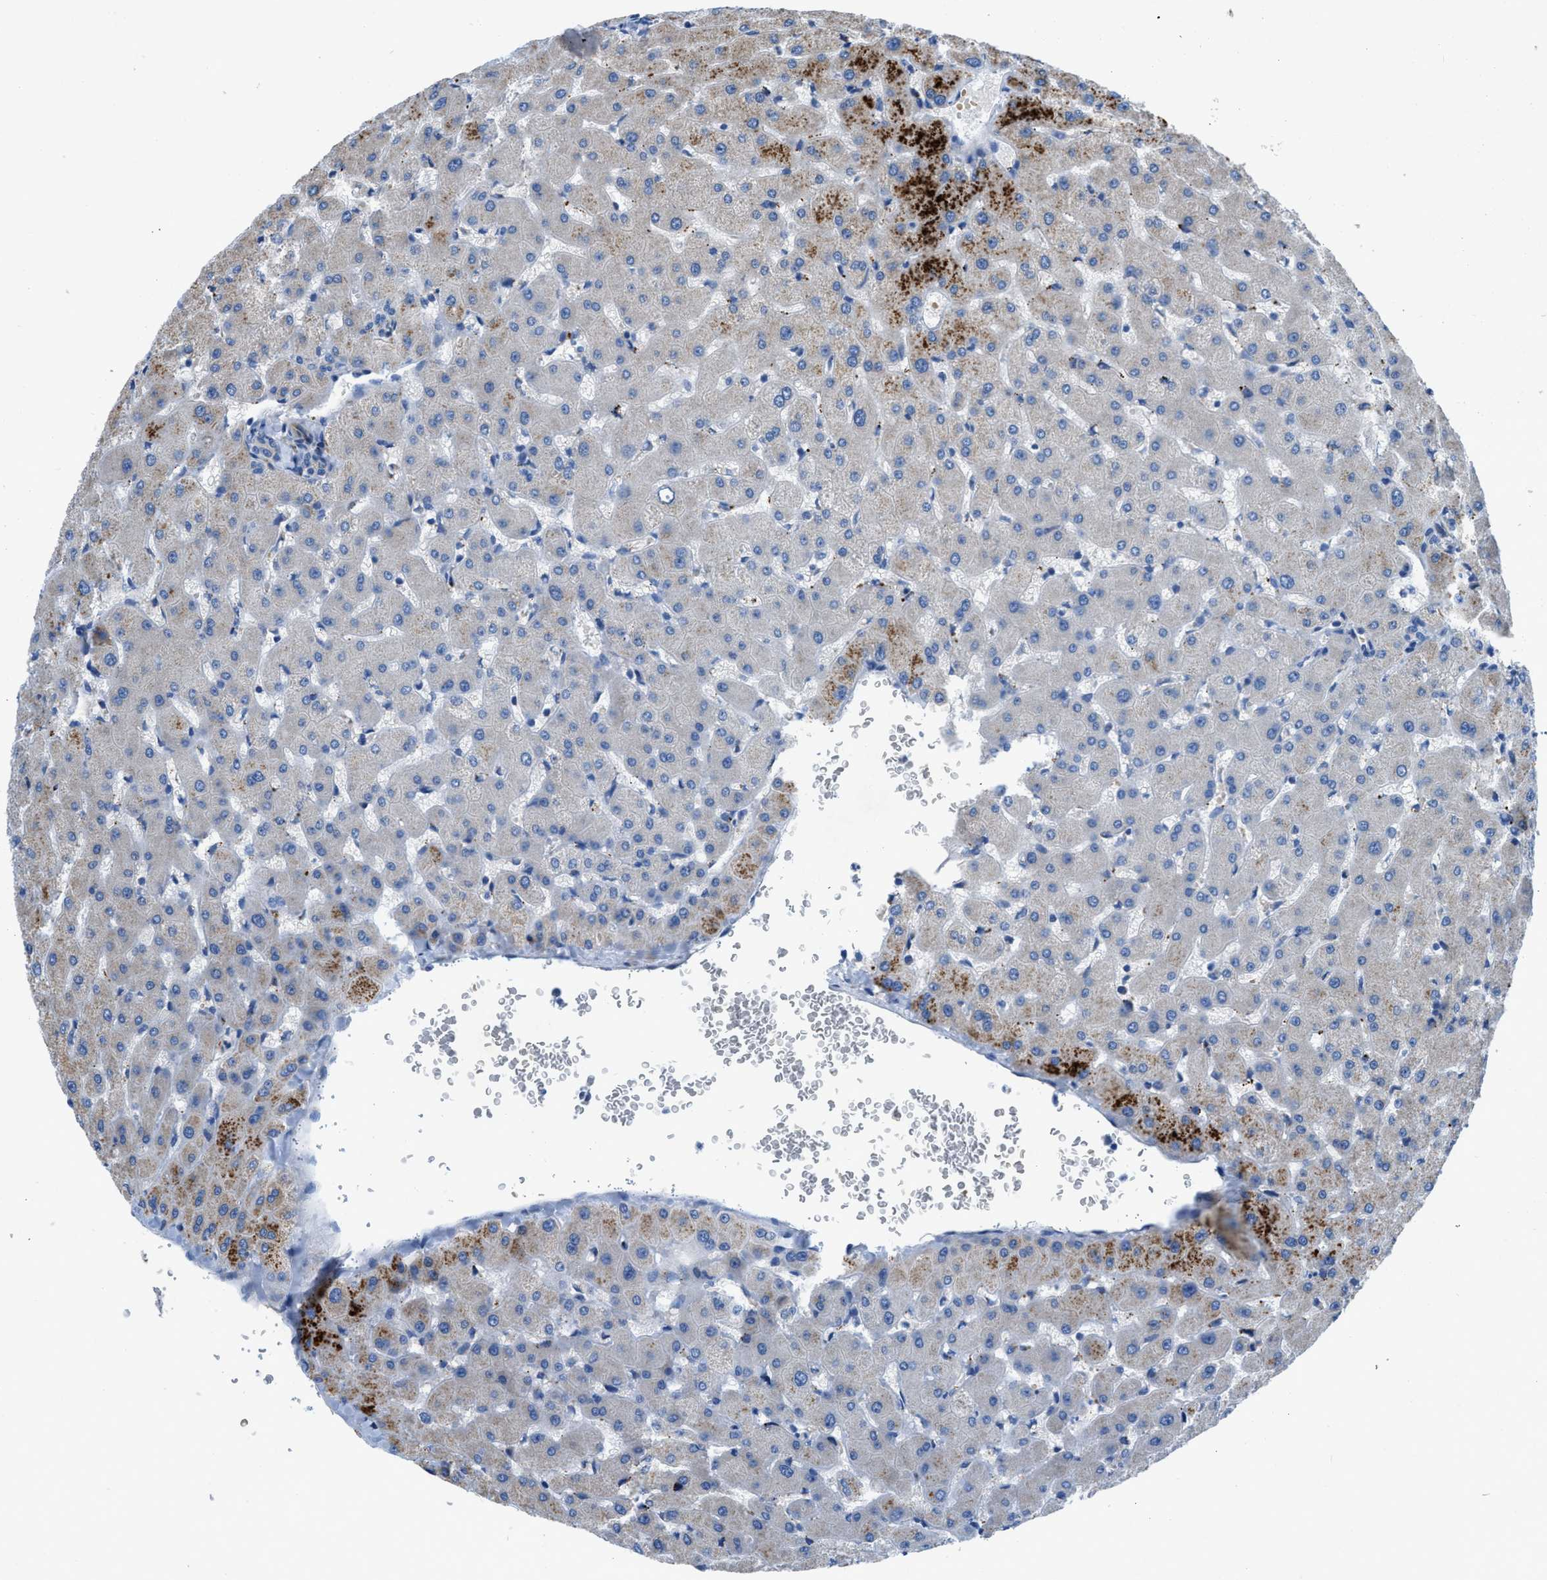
{"staining": {"intensity": "negative", "quantity": "none", "location": "none"}, "tissue": "liver", "cell_type": "Cholangiocytes", "image_type": "normal", "snomed": [{"axis": "morphology", "description": "Normal tissue, NOS"}, {"axis": "topography", "description": "Liver"}], "caption": "Immunohistochemical staining of normal human liver exhibits no significant expression in cholangiocytes.", "gene": "TMEM248", "patient": {"sex": "female", "age": 63}}